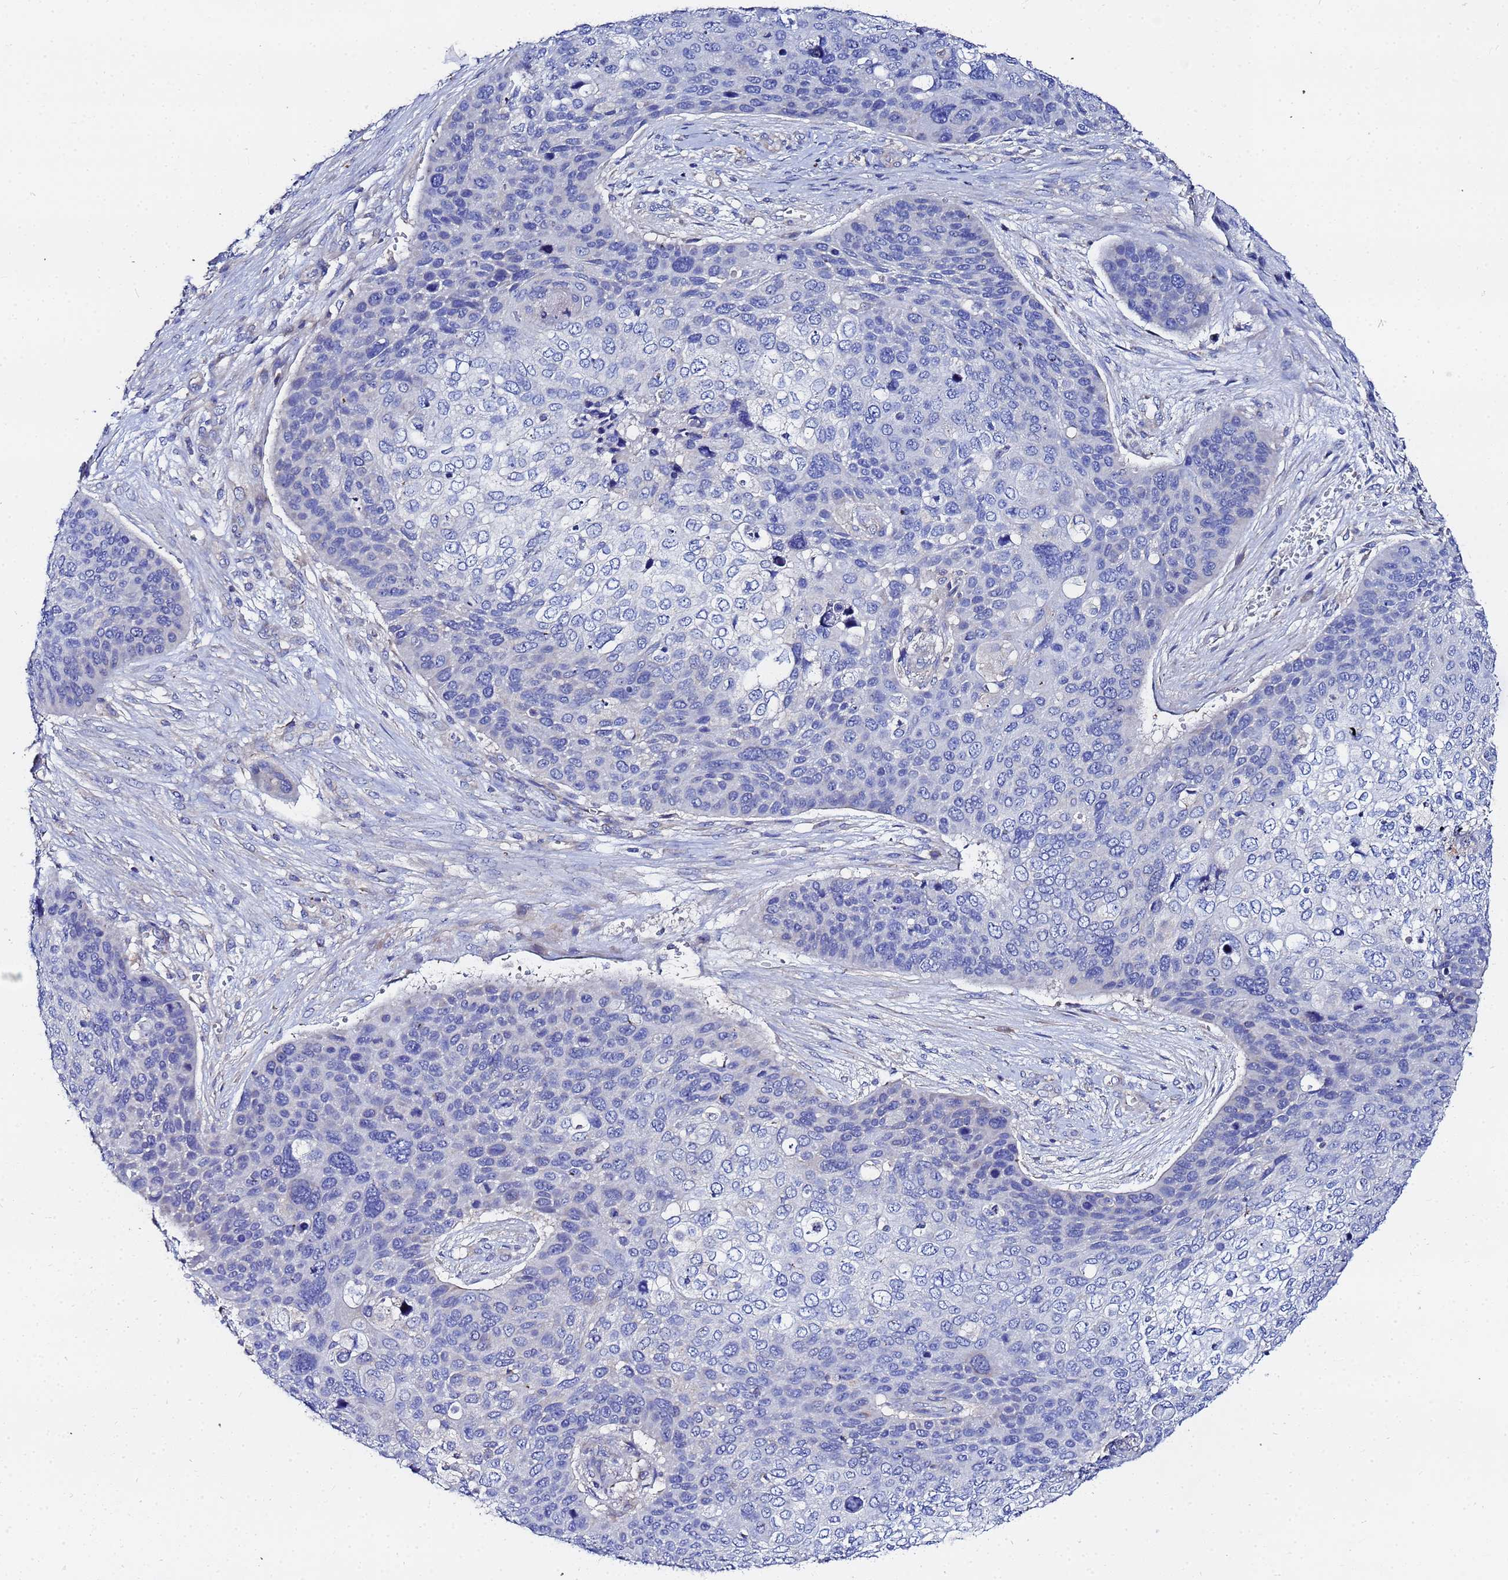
{"staining": {"intensity": "negative", "quantity": "none", "location": "none"}, "tissue": "skin cancer", "cell_type": "Tumor cells", "image_type": "cancer", "snomed": [{"axis": "morphology", "description": "Basal cell carcinoma"}, {"axis": "topography", "description": "Skin"}], "caption": "DAB immunohistochemical staining of human skin cancer (basal cell carcinoma) reveals no significant staining in tumor cells.", "gene": "FAHD2A", "patient": {"sex": "female", "age": 74}}